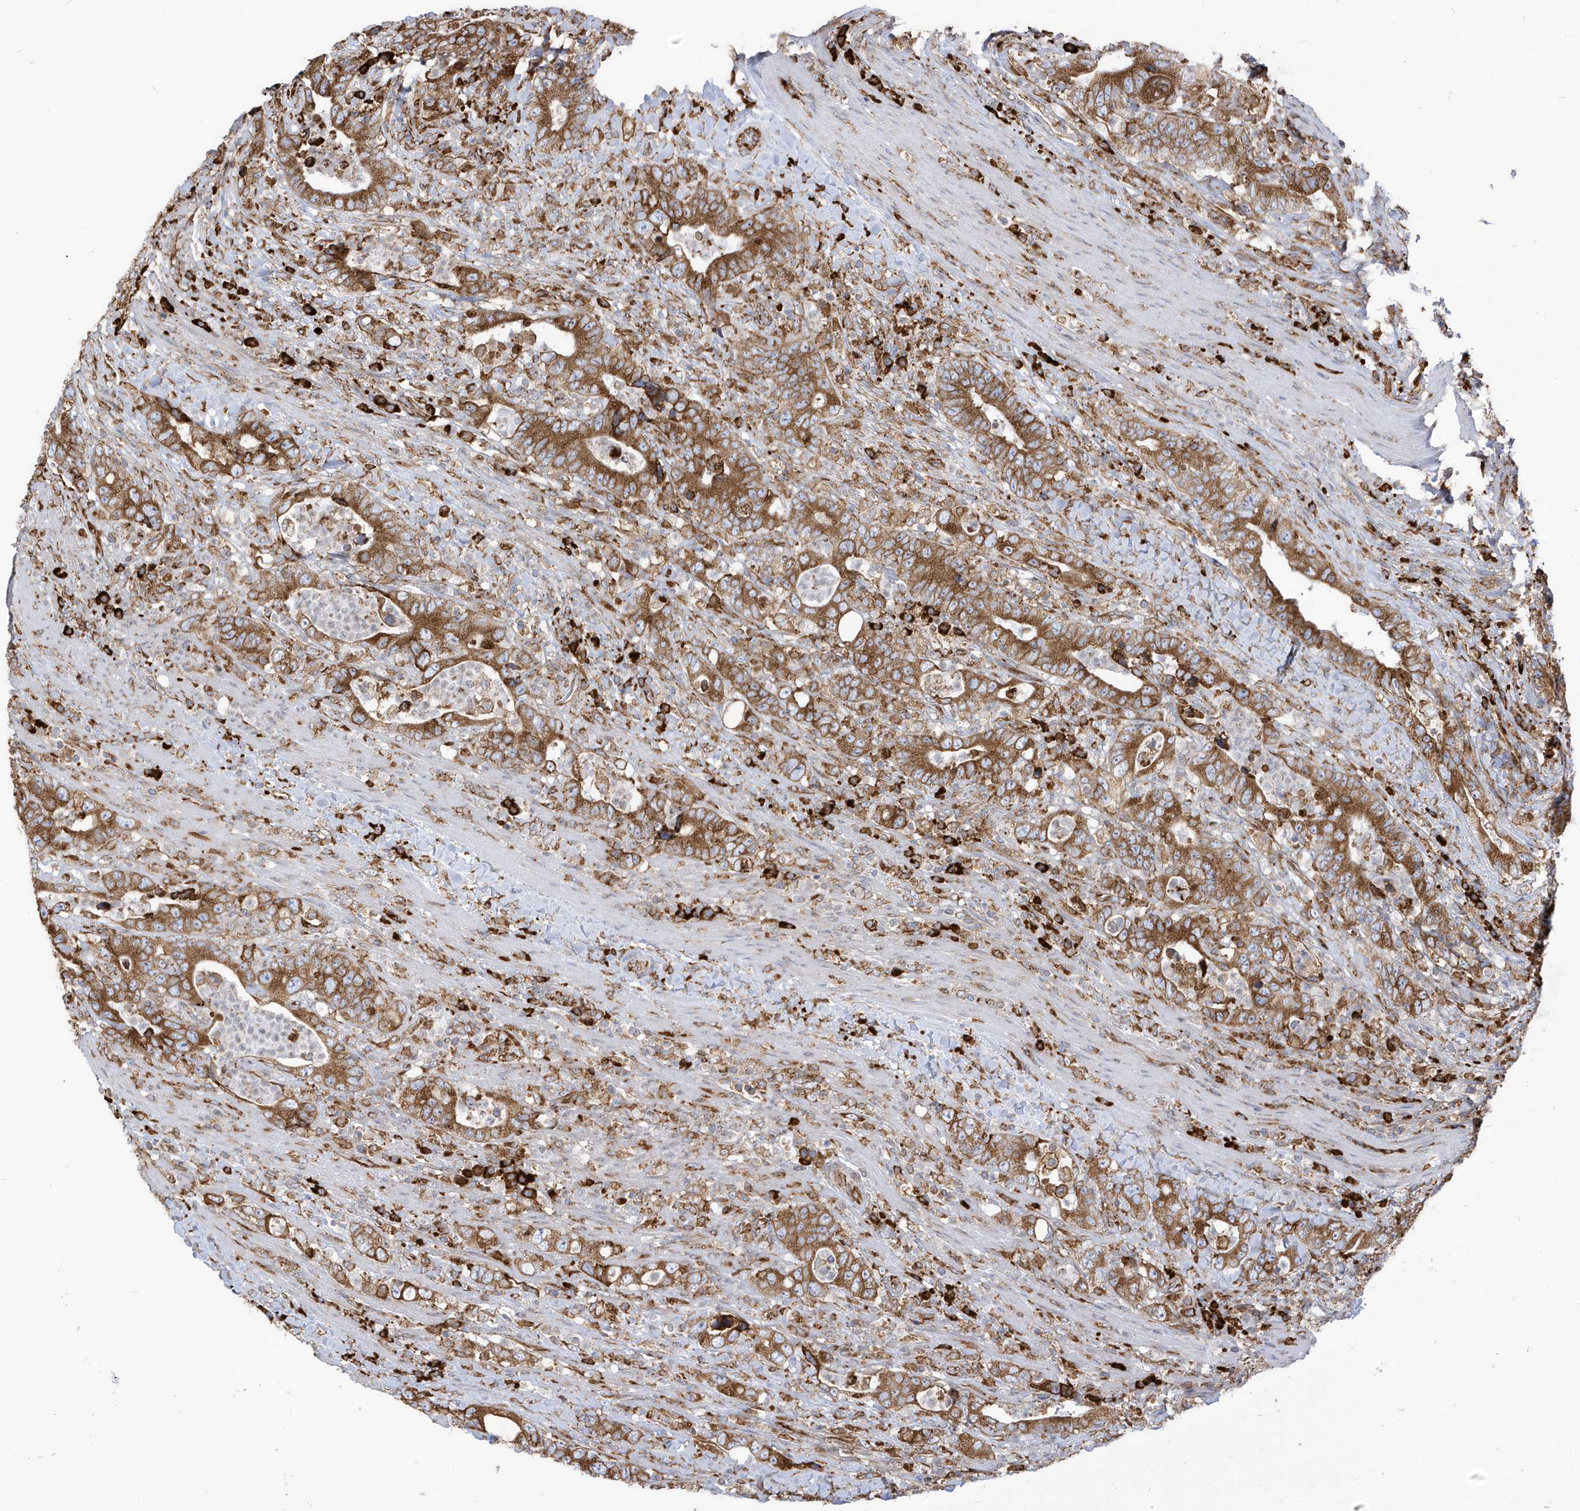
{"staining": {"intensity": "strong", "quantity": ">75%", "location": "cytoplasmic/membranous"}, "tissue": "colorectal cancer", "cell_type": "Tumor cells", "image_type": "cancer", "snomed": [{"axis": "morphology", "description": "Adenocarcinoma, NOS"}, {"axis": "topography", "description": "Colon"}], "caption": "IHC image of human colorectal cancer (adenocarcinoma) stained for a protein (brown), which shows high levels of strong cytoplasmic/membranous expression in approximately >75% of tumor cells.", "gene": "PDIA6", "patient": {"sex": "female", "age": 75}}